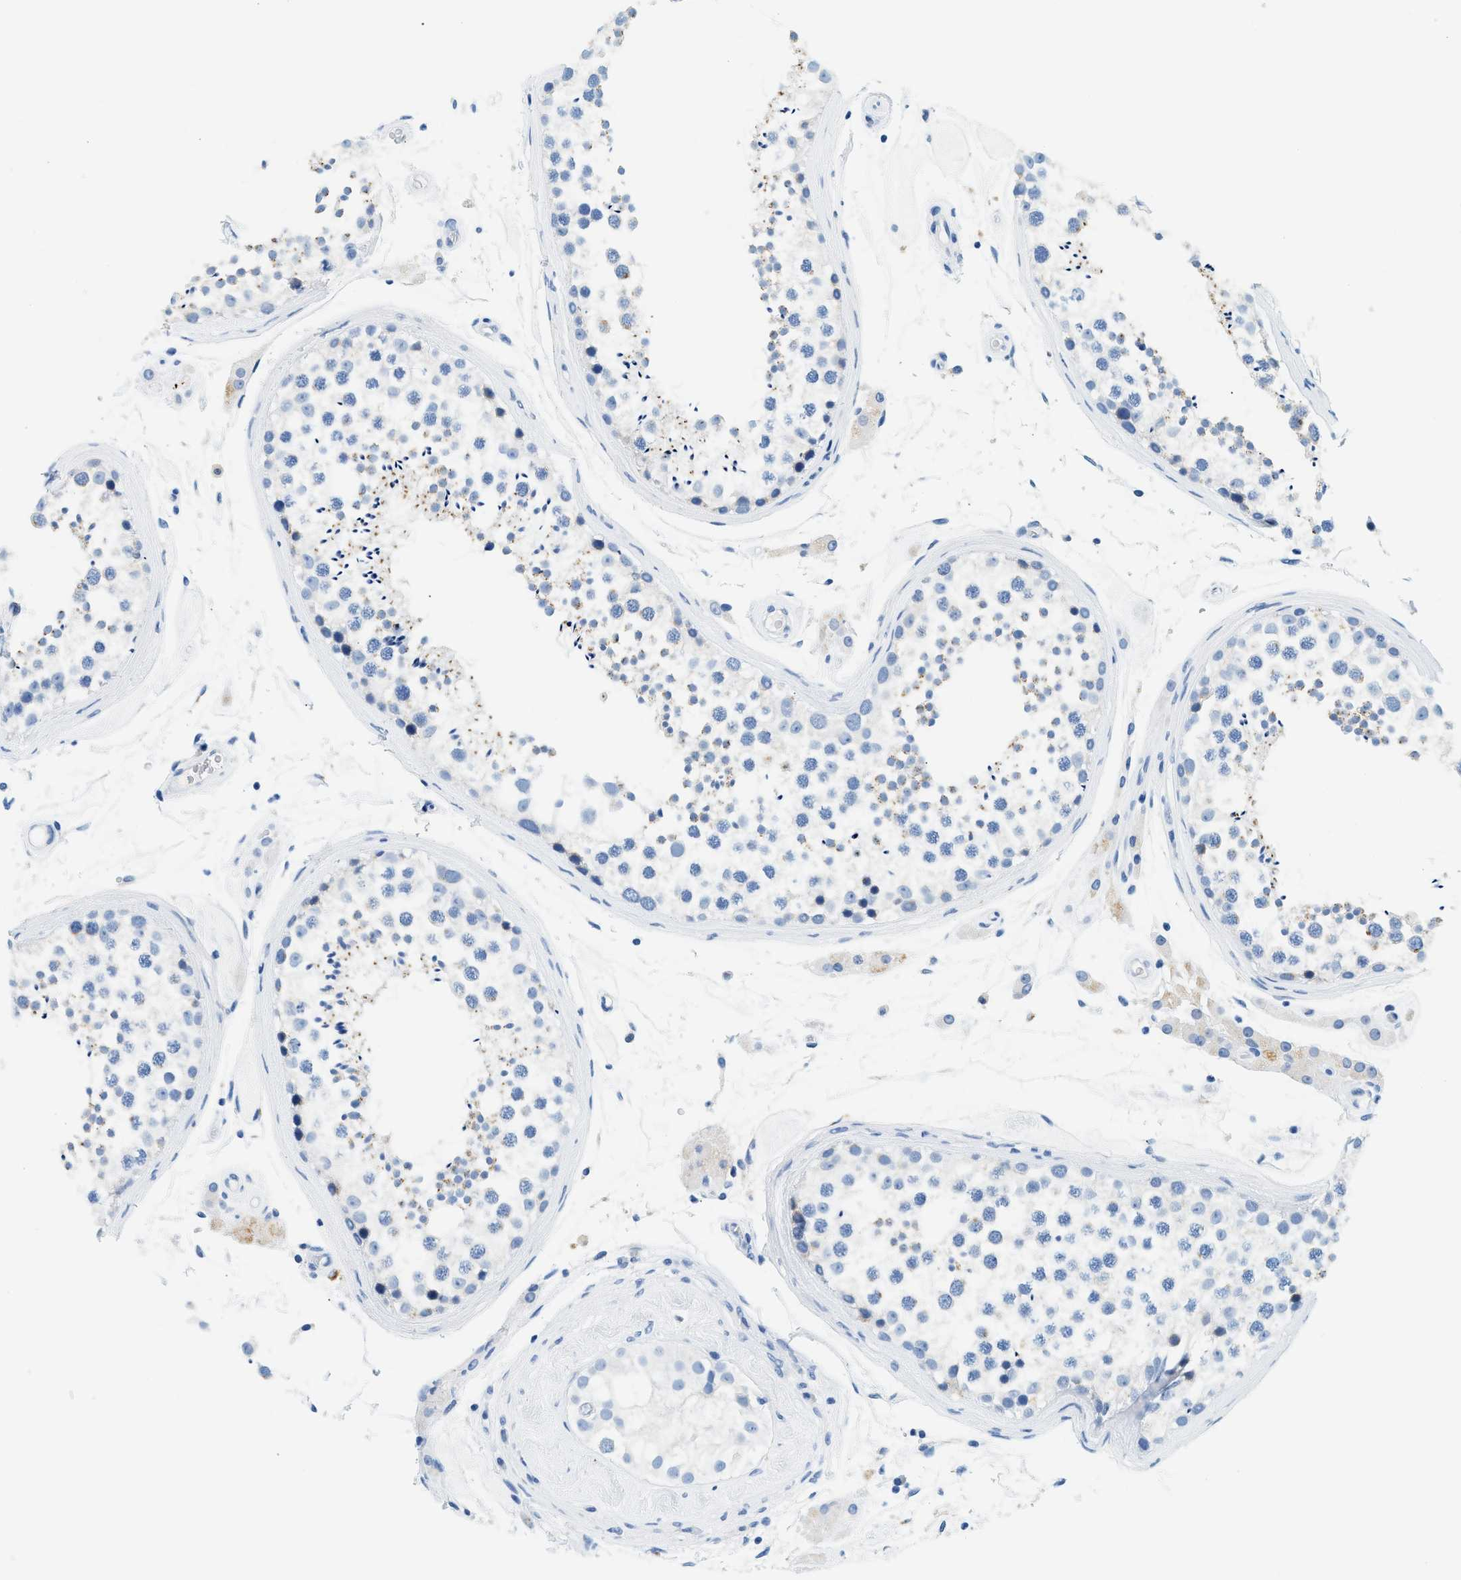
{"staining": {"intensity": "negative", "quantity": "none", "location": "none"}, "tissue": "testis", "cell_type": "Cells in seminiferous ducts", "image_type": "normal", "snomed": [{"axis": "morphology", "description": "Normal tissue, NOS"}, {"axis": "topography", "description": "Testis"}], "caption": "High magnification brightfield microscopy of normal testis stained with DAB (brown) and counterstained with hematoxylin (blue): cells in seminiferous ducts show no significant positivity.", "gene": "STXBP2", "patient": {"sex": "male", "age": 46}}